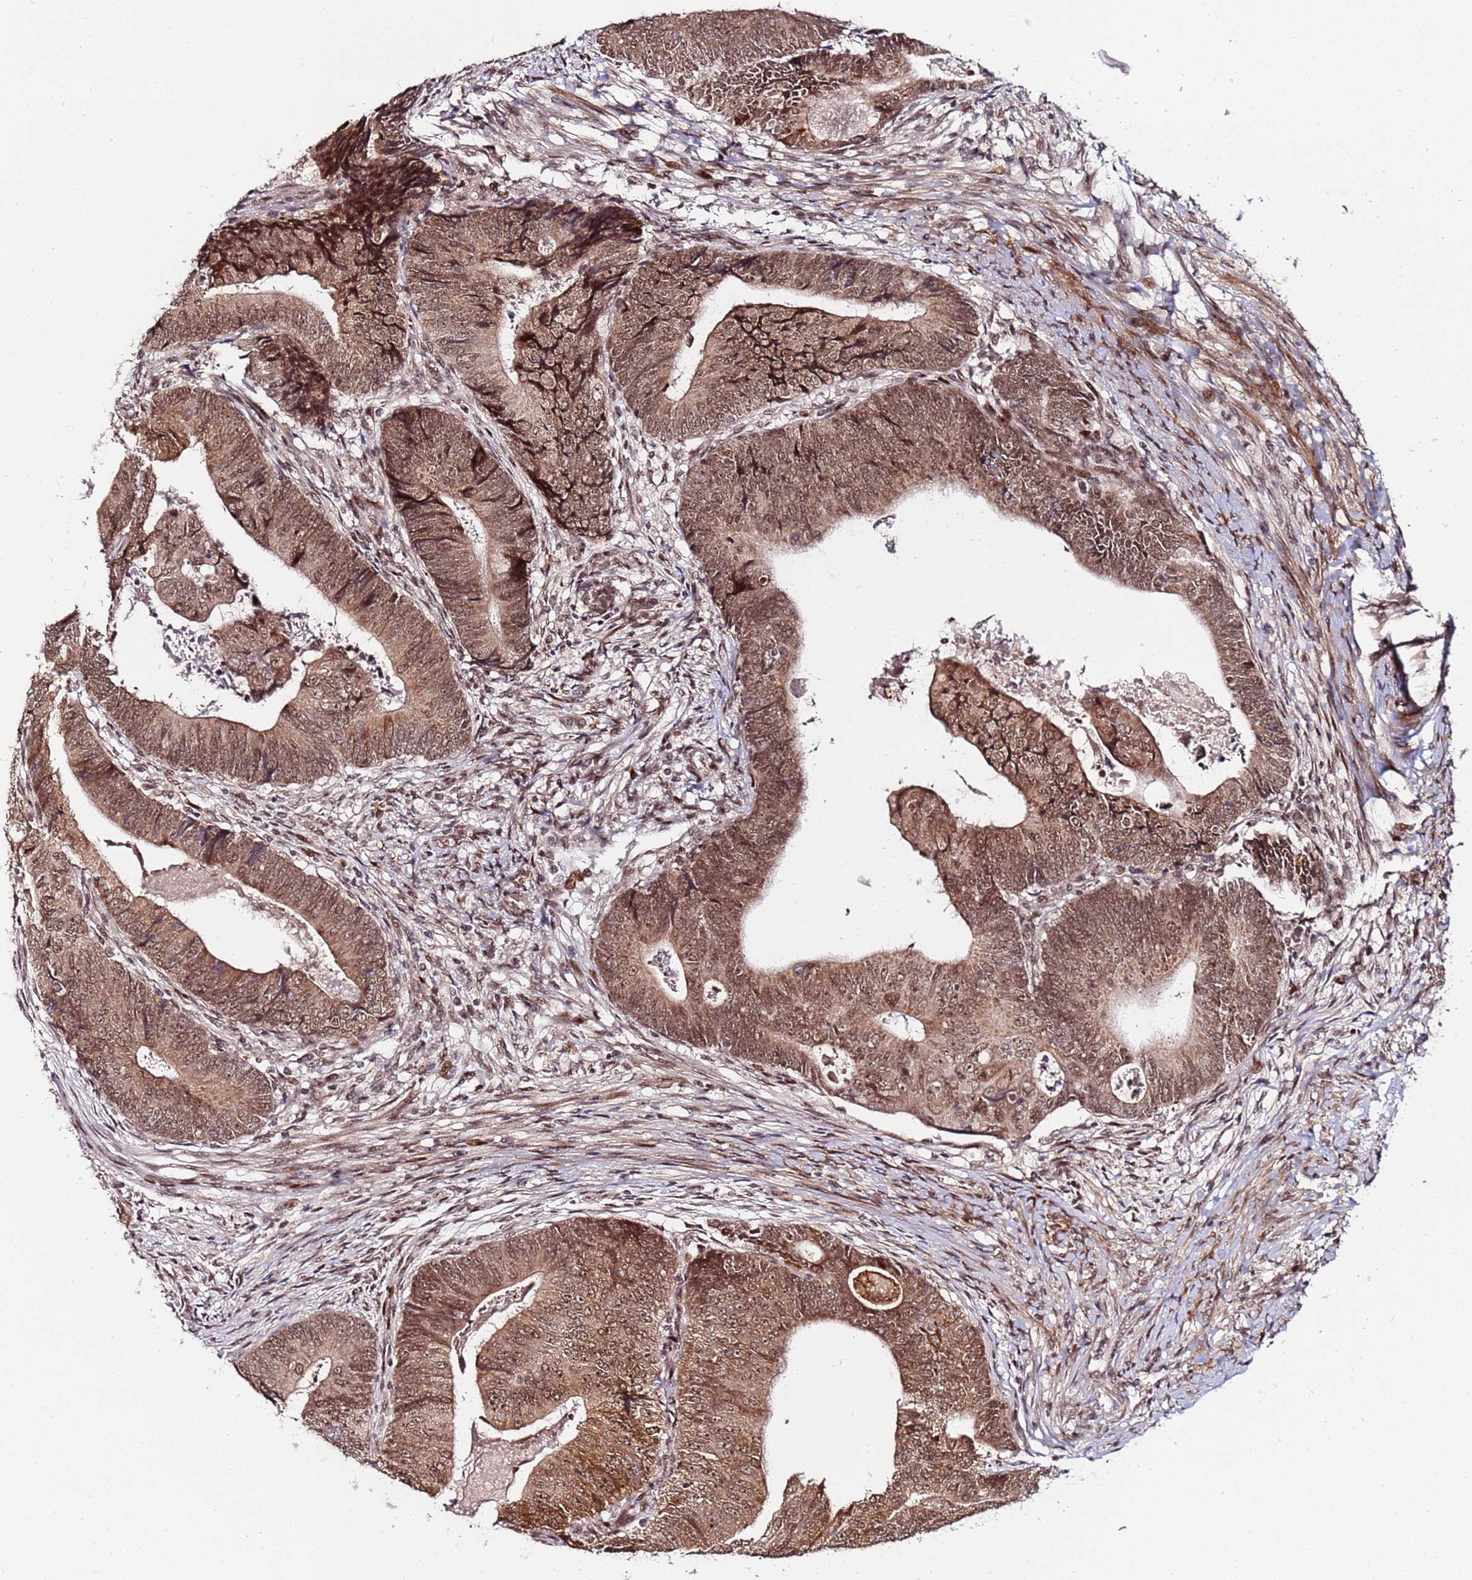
{"staining": {"intensity": "moderate", "quantity": ">75%", "location": "cytoplasmic/membranous,nuclear"}, "tissue": "colorectal cancer", "cell_type": "Tumor cells", "image_type": "cancer", "snomed": [{"axis": "morphology", "description": "Adenocarcinoma, NOS"}, {"axis": "topography", "description": "Colon"}], "caption": "Colorectal cancer (adenocarcinoma) stained with immunohistochemistry (IHC) displays moderate cytoplasmic/membranous and nuclear staining in about >75% of tumor cells.", "gene": "PPM1H", "patient": {"sex": "female", "age": 67}}